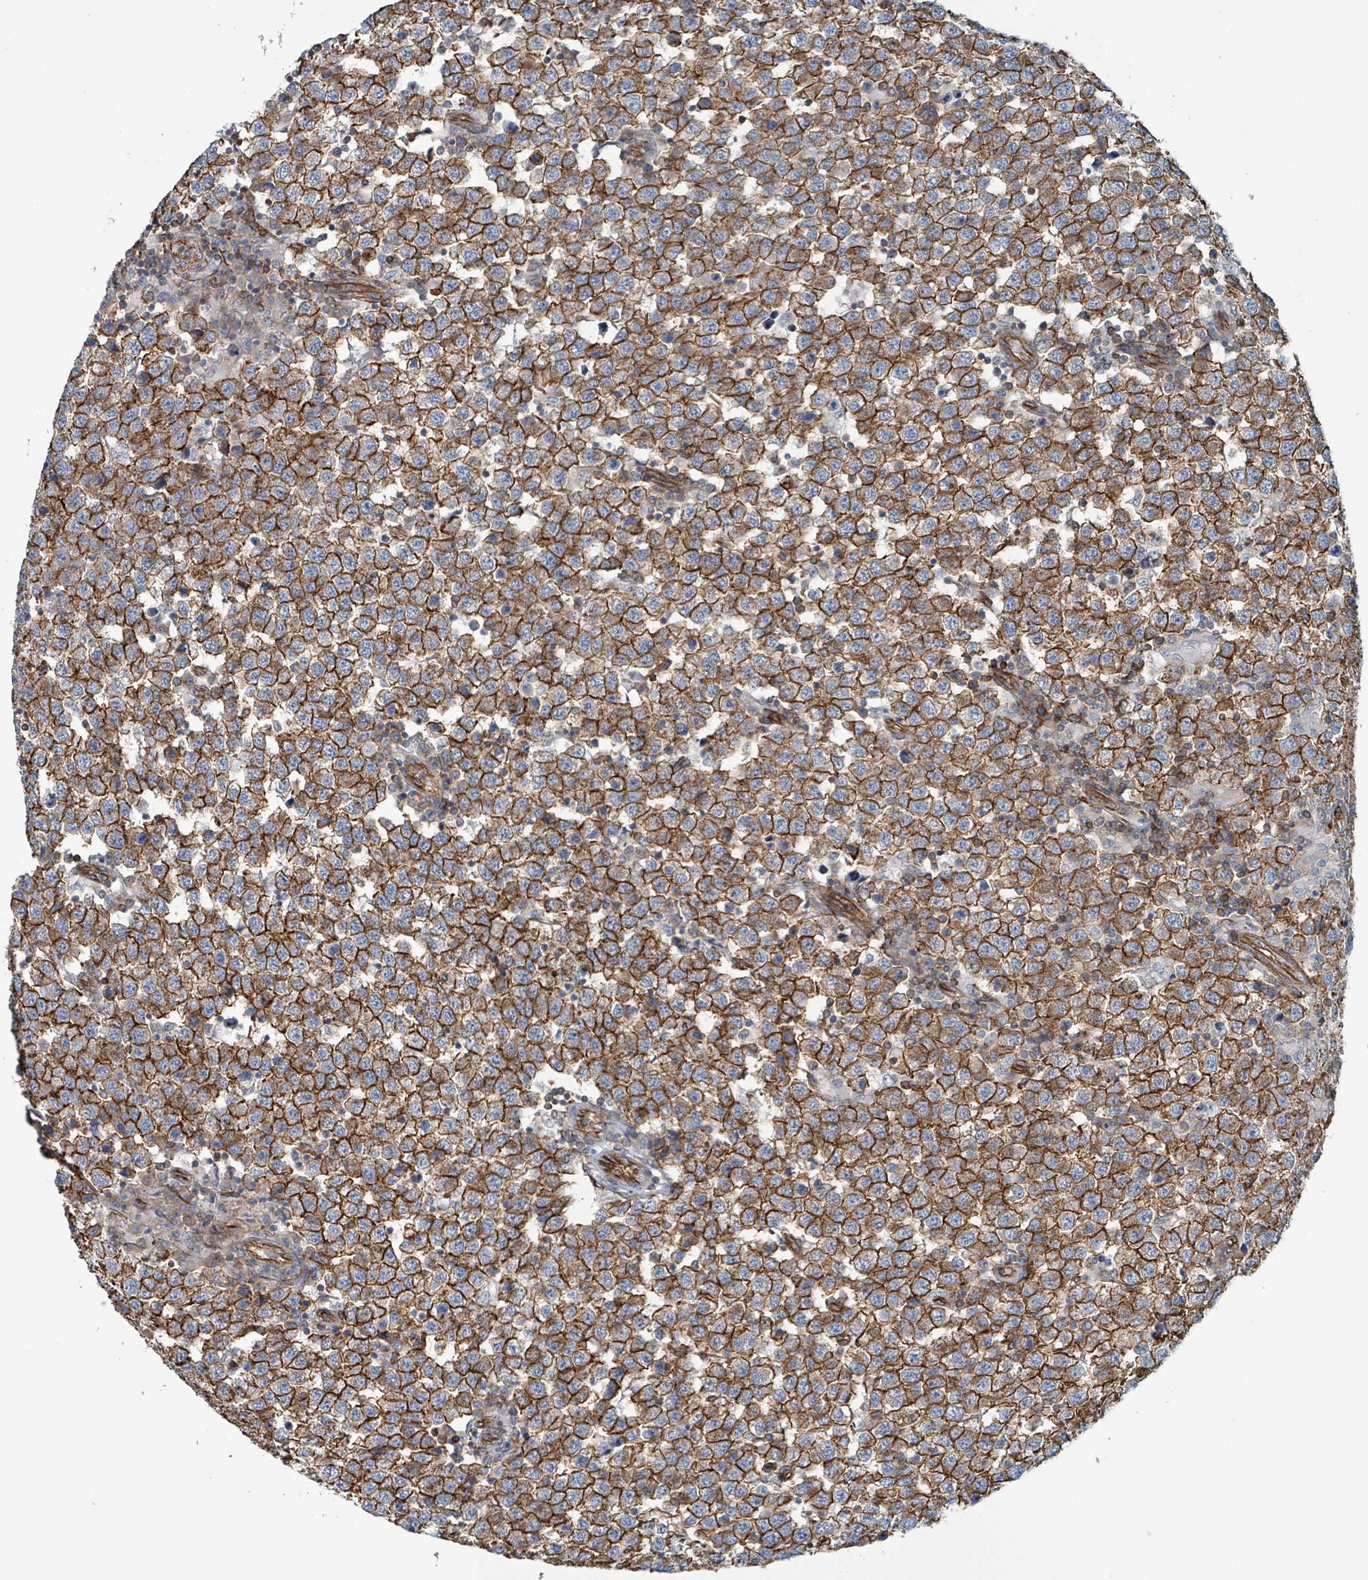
{"staining": {"intensity": "moderate", "quantity": ">75%", "location": "cytoplasmic/membranous"}, "tissue": "testis cancer", "cell_type": "Tumor cells", "image_type": "cancer", "snomed": [{"axis": "morphology", "description": "Seminoma, NOS"}, {"axis": "topography", "description": "Testis"}], "caption": "Moderate cytoplasmic/membranous positivity for a protein is identified in approximately >75% of tumor cells of testis cancer using IHC.", "gene": "LDOC1", "patient": {"sex": "male", "age": 34}}